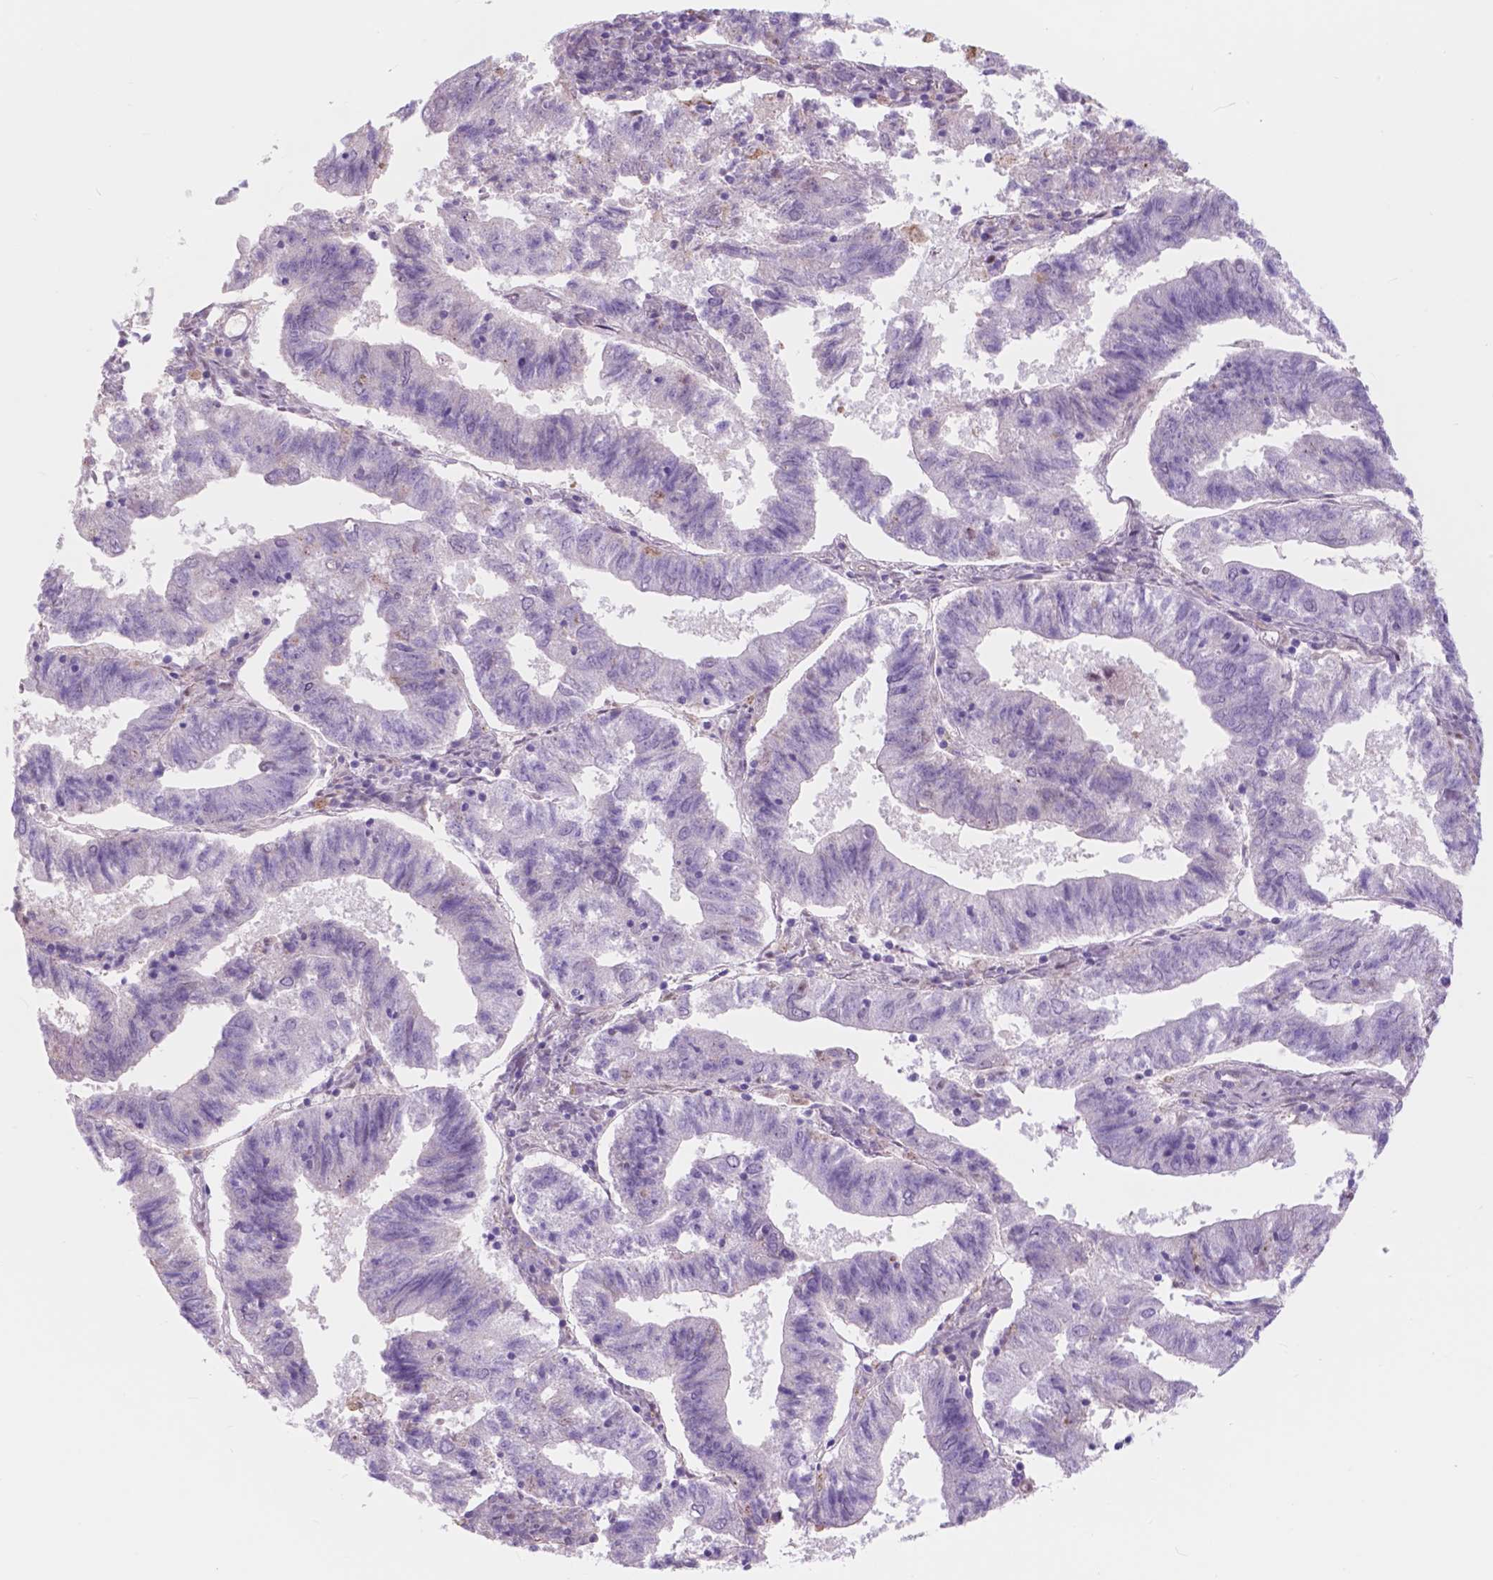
{"staining": {"intensity": "negative", "quantity": "none", "location": "none"}, "tissue": "endometrial cancer", "cell_type": "Tumor cells", "image_type": "cancer", "snomed": [{"axis": "morphology", "description": "Adenocarcinoma, NOS"}, {"axis": "topography", "description": "Endometrium"}], "caption": "DAB immunohistochemical staining of endometrial cancer demonstrates no significant expression in tumor cells.", "gene": "FXYD2", "patient": {"sex": "female", "age": 82}}